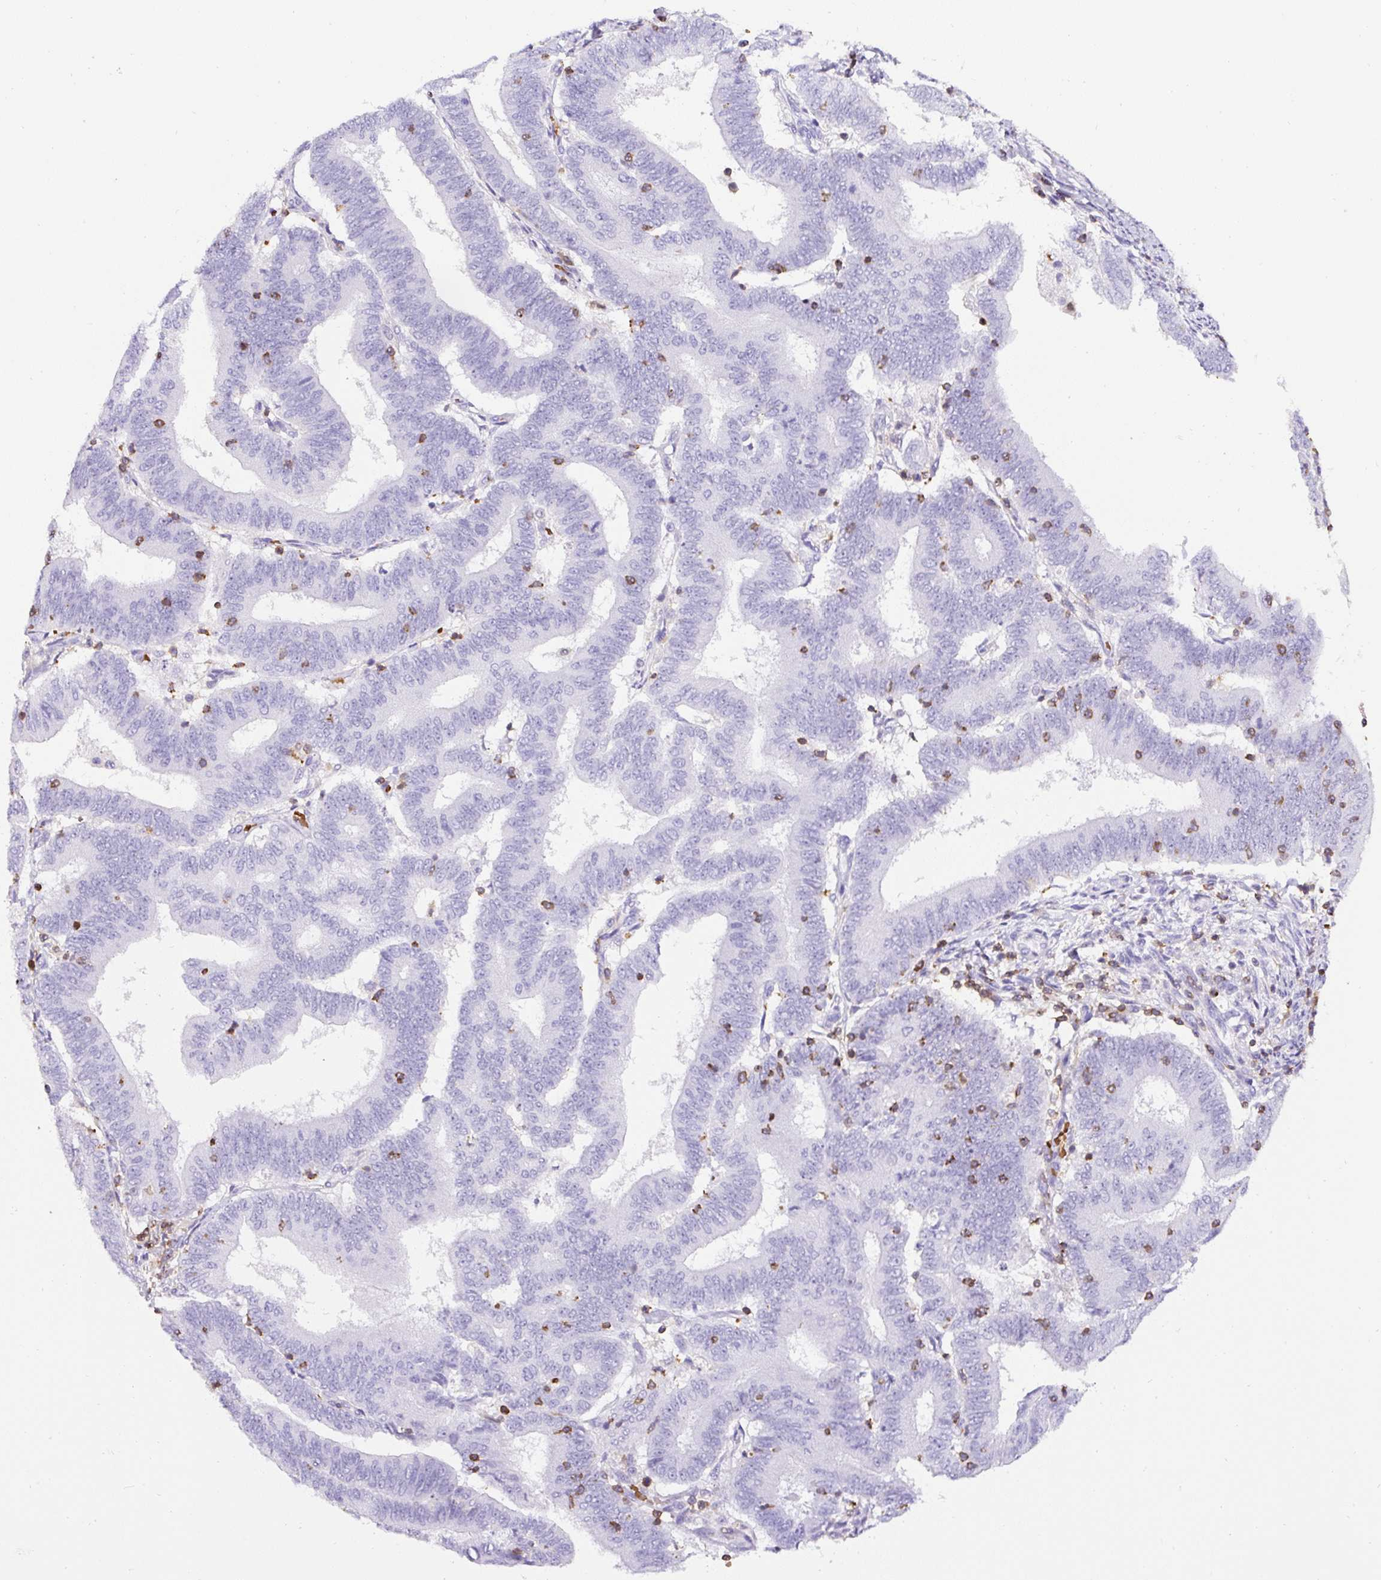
{"staining": {"intensity": "negative", "quantity": "none", "location": "none"}, "tissue": "endometrial cancer", "cell_type": "Tumor cells", "image_type": "cancer", "snomed": [{"axis": "morphology", "description": "Adenocarcinoma, NOS"}, {"axis": "topography", "description": "Endometrium"}], "caption": "Histopathology image shows no significant protein staining in tumor cells of endometrial cancer.", "gene": "FAM228B", "patient": {"sex": "female", "age": 70}}